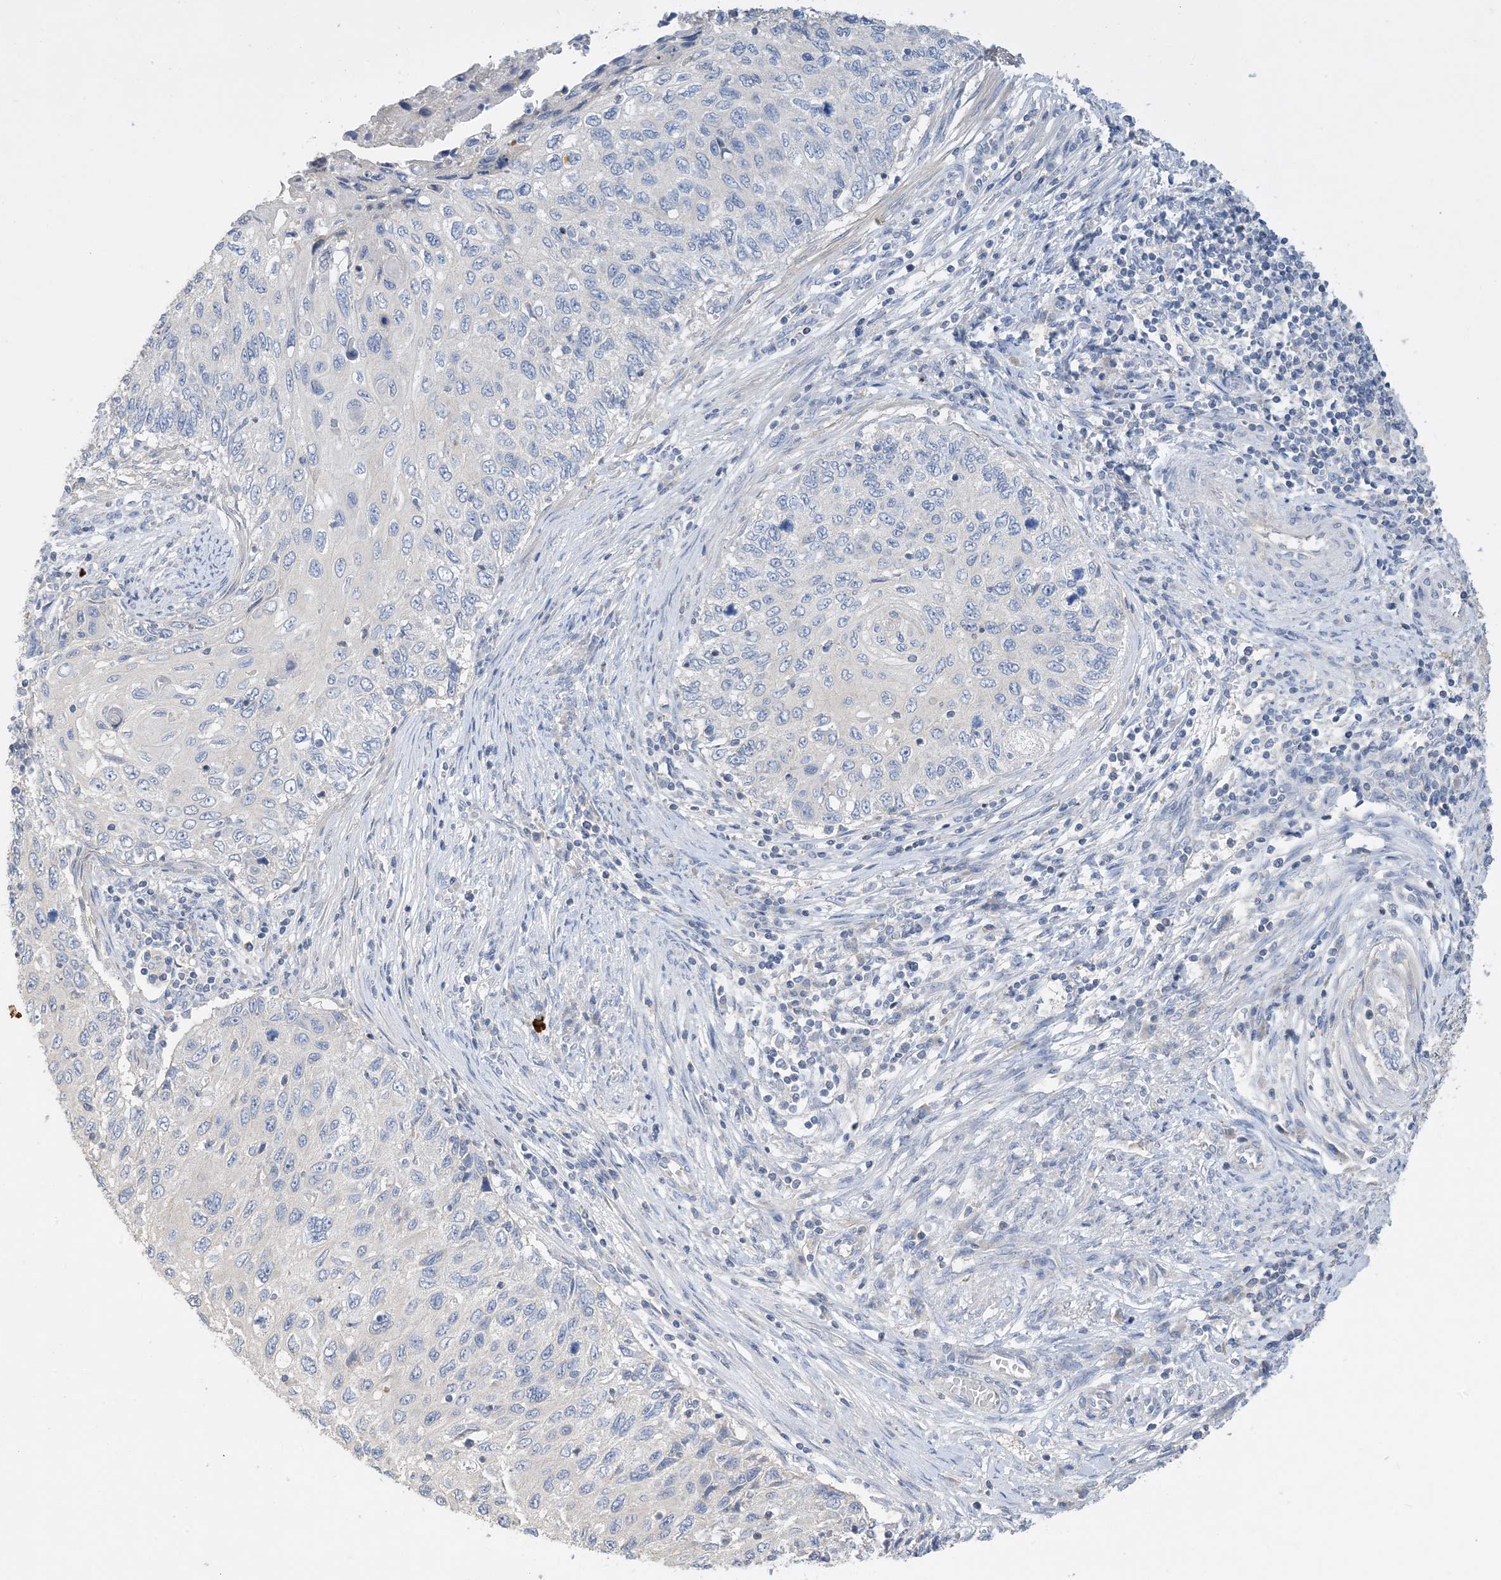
{"staining": {"intensity": "negative", "quantity": "none", "location": "none"}, "tissue": "cervical cancer", "cell_type": "Tumor cells", "image_type": "cancer", "snomed": [{"axis": "morphology", "description": "Squamous cell carcinoma, NOS"}, {"axis": "topography", "description": "Cervix"}], "caption": "IHC photomicrograph of human cervical cancer (squamous cell carcinoma) stained for a protein (brown), which exhibits no staining in tumor cells. (Brightfield microscopy of DAB (3,3'-diaminobenzidine) immunohistochemistry at high magnification).", "gene": "KPRP", "patient": {"sex": "female", "age": 70}}